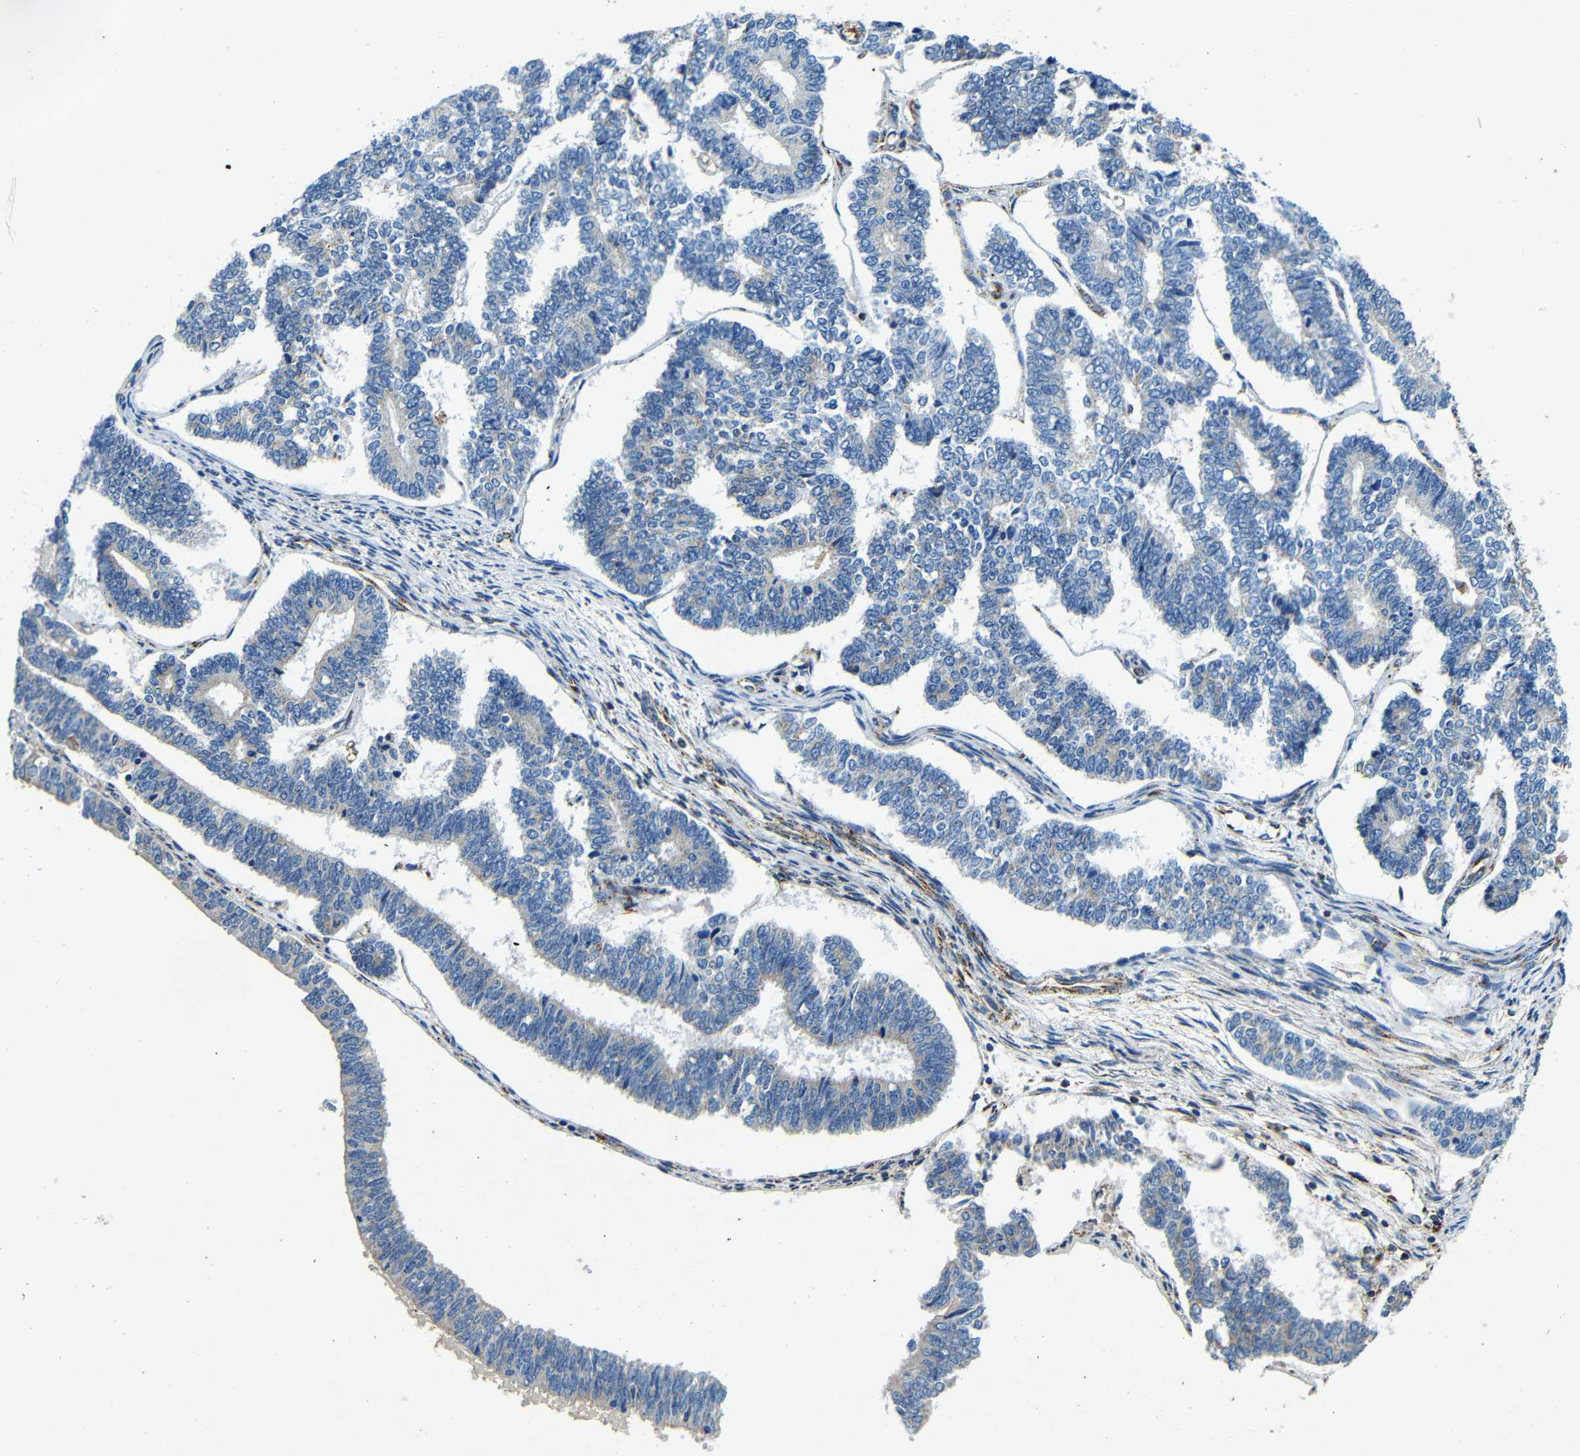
{"staining": {"intensity": "weak", "quantity": "<25%", "location": "cytoplasmic/membranous"}, "tissue": "endometrial cancer", "cell_type": "Tumor cells", "image_type": "cancer", "snomed": [{"axis": "morphology", "description": "Adenocarcinoma, NOS"}, {"axis": "topography", "description": "Endometrium"}], "caption": "Human endometrial cancer (adenocarcinoma) stained for a protein using immunohistochemistry (IHC) demonstrates no staining in tumor cells.", "gene": "GALNT18", "patient": {"sex": "female", "age": 70}}